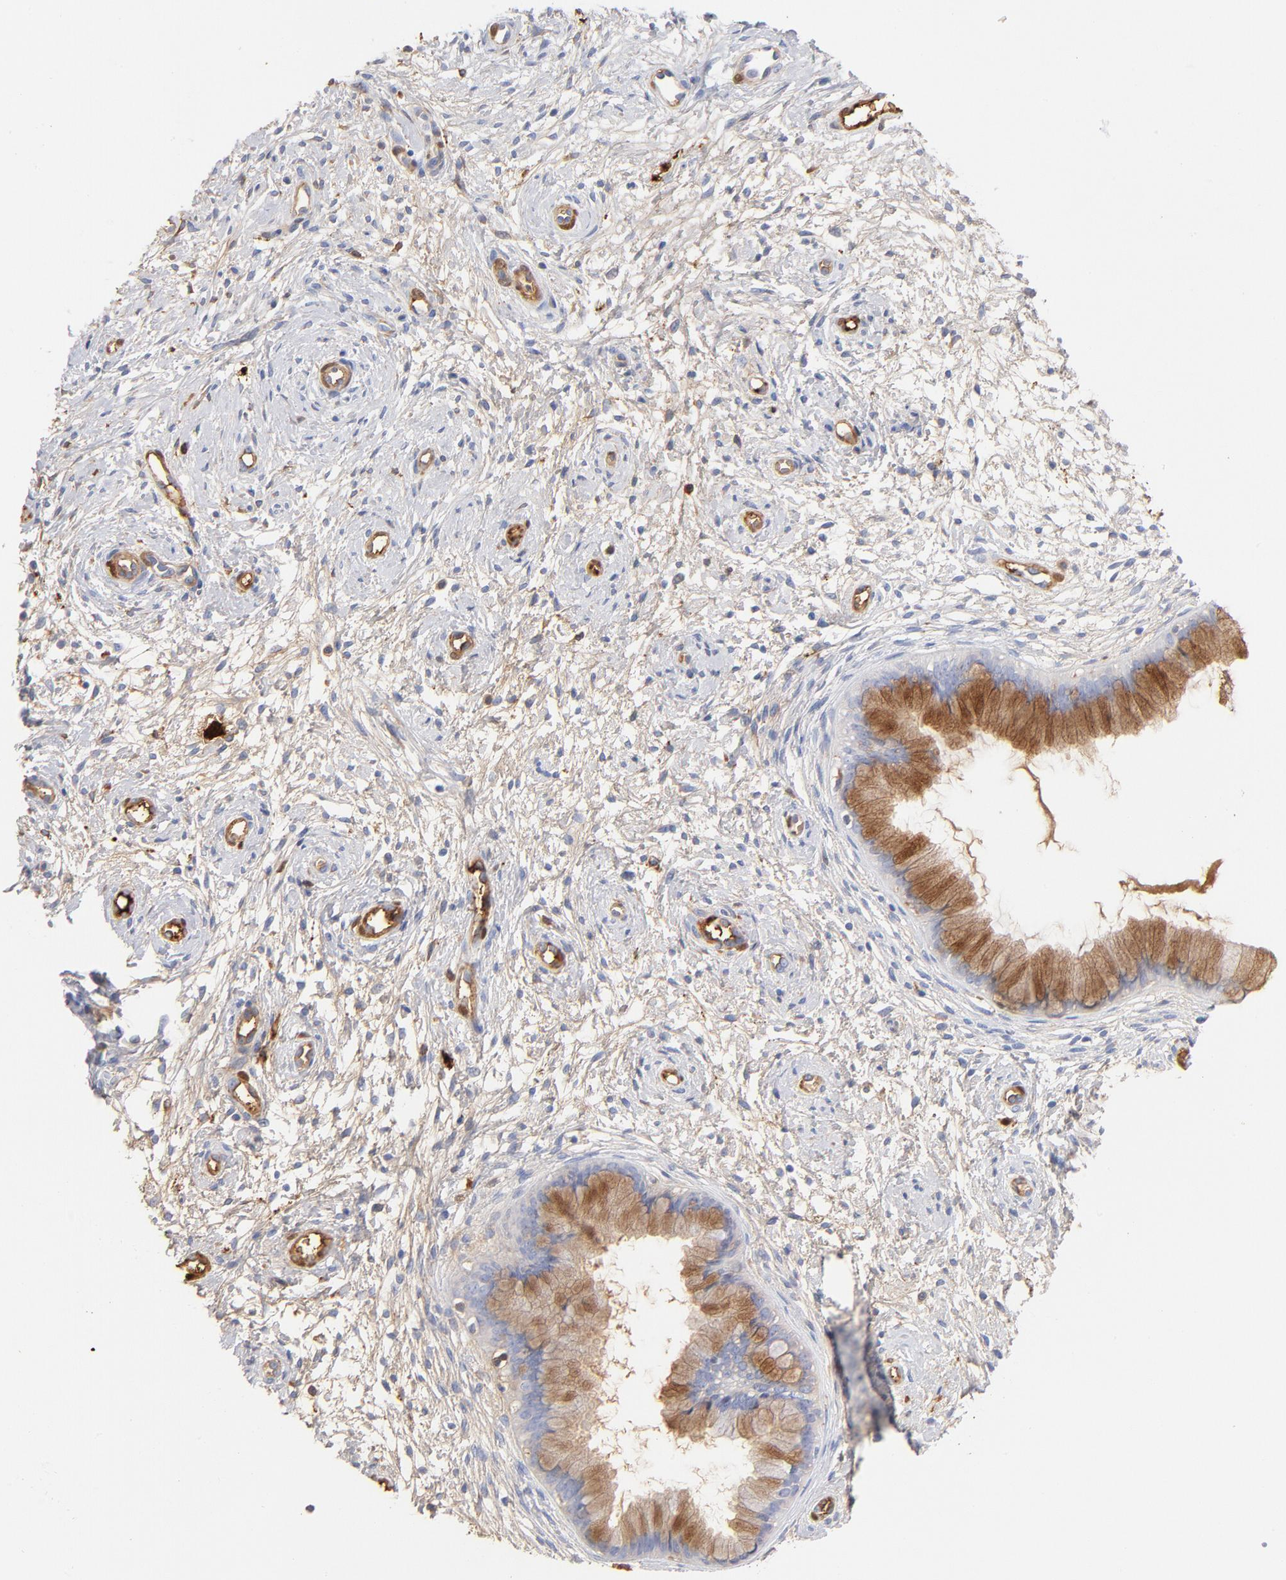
{"staining": {"intensity": "strong", "quantity": ">75%", "location": "cytoplasmic/membranous"}, "tissue": "cervix", "cell_type": "Glandular cells", "image_type": "normal", "snomed": [{"axis": "morphology", "description": "Normal tissue, NOS"}, {"axis": "topography", "description": "Cervix"}], "caption": "Immunohistochemistry (IHC) of normal human cervix demonstrates high levels of strong cytoplasmic/membranous staining in approximately >75% of glandular cells.", "gene": "C3", "patient": {"sex": "female", "age": 39}}